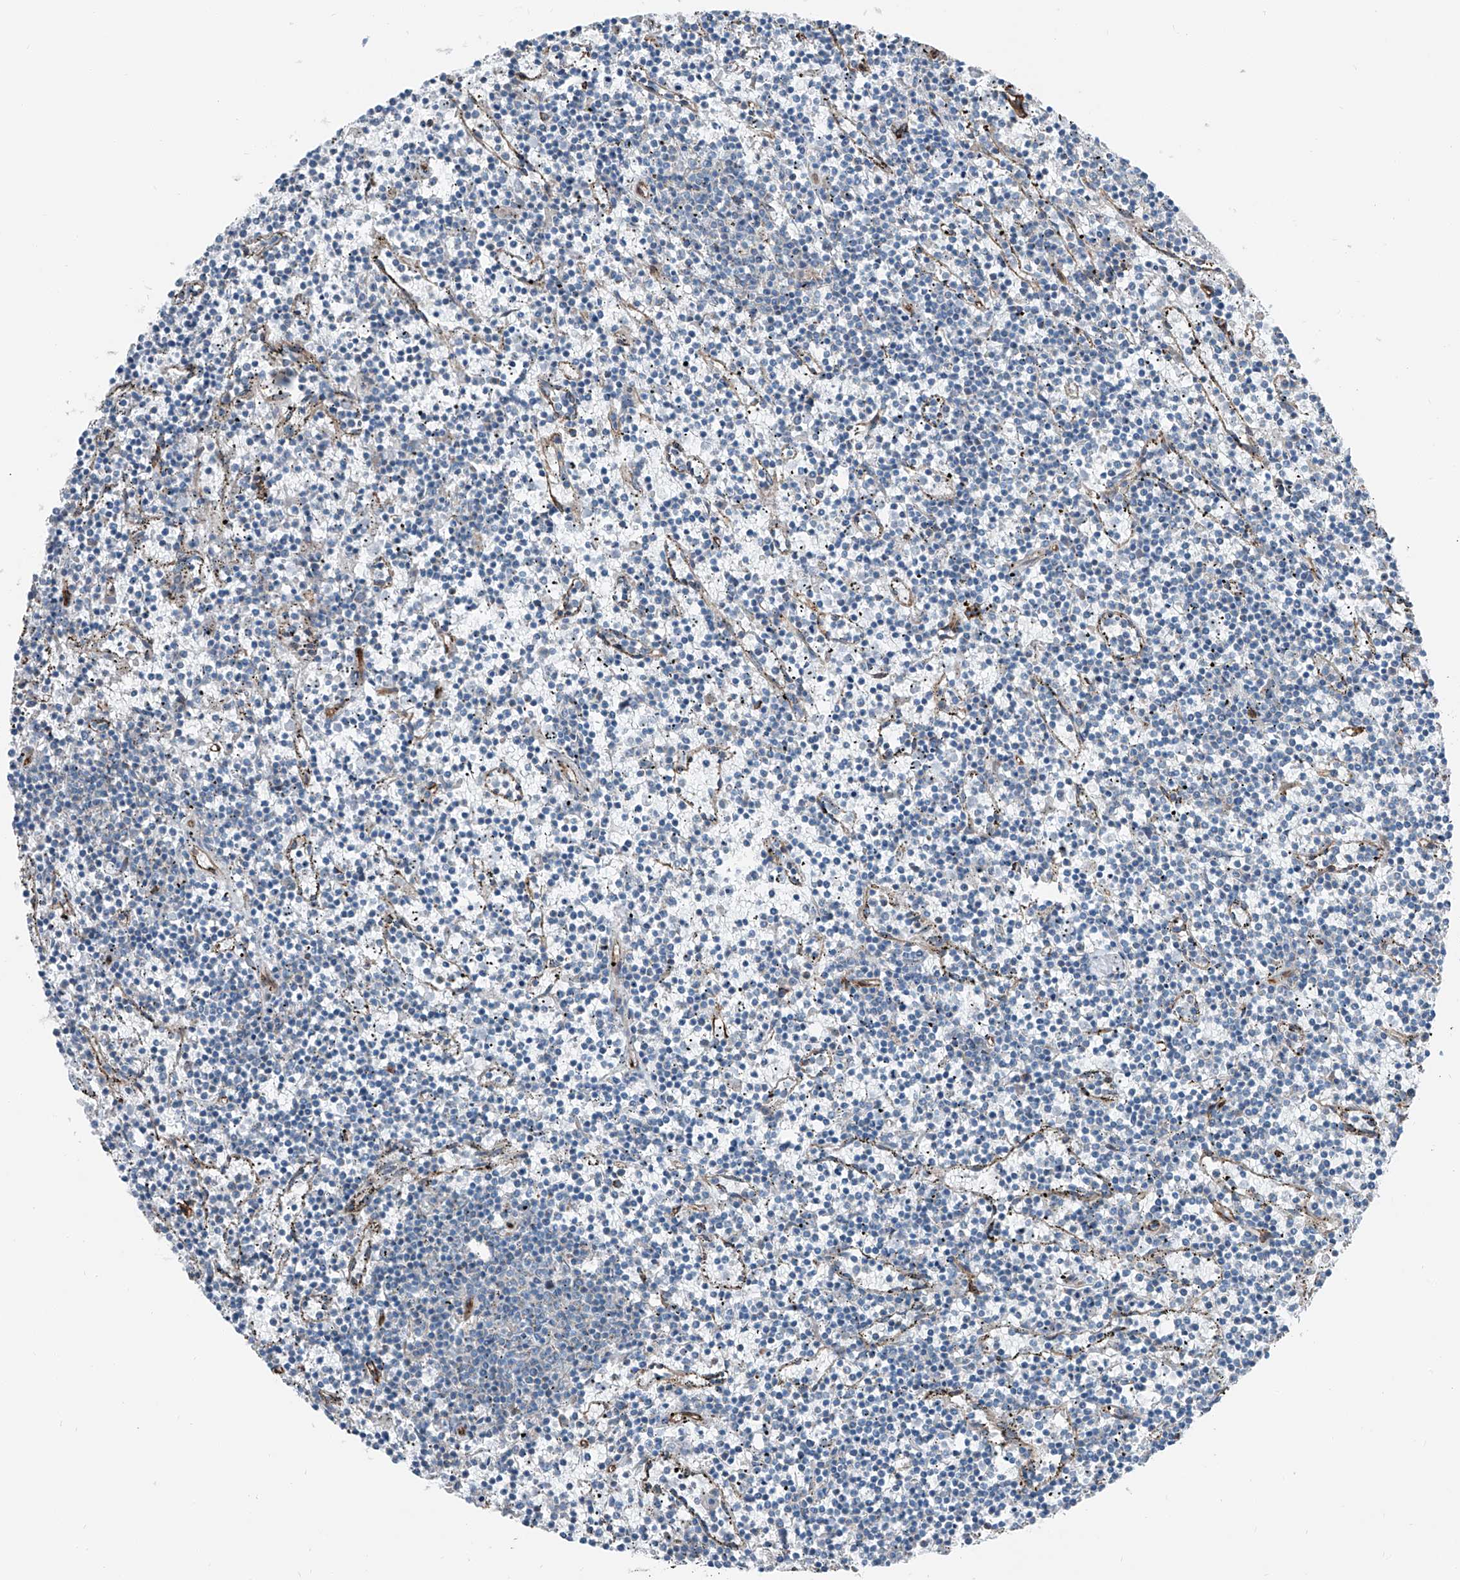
{"staining": {"intensity": "negative", "quantity": "none", "location": "none"}, "tissue": "lymphoma", "cell_type": "Tumor cells", "image_type": "cancer", "snomed": [{"axis": "morphology", "description": "Malignant lymphoma, non-Hodgkin's type, Low grade"}, {"axis": "topography", "description": "Spleen"}], "caption": "Protein analysis of lymphoma reveals no significant expression in tumor cells. The staining is performed using DAB brown chromogen with nuclei counter-stained in using hematoxylin.", "gene": "THEMIS2", "patient": {"sex": "female", "age": 50}}